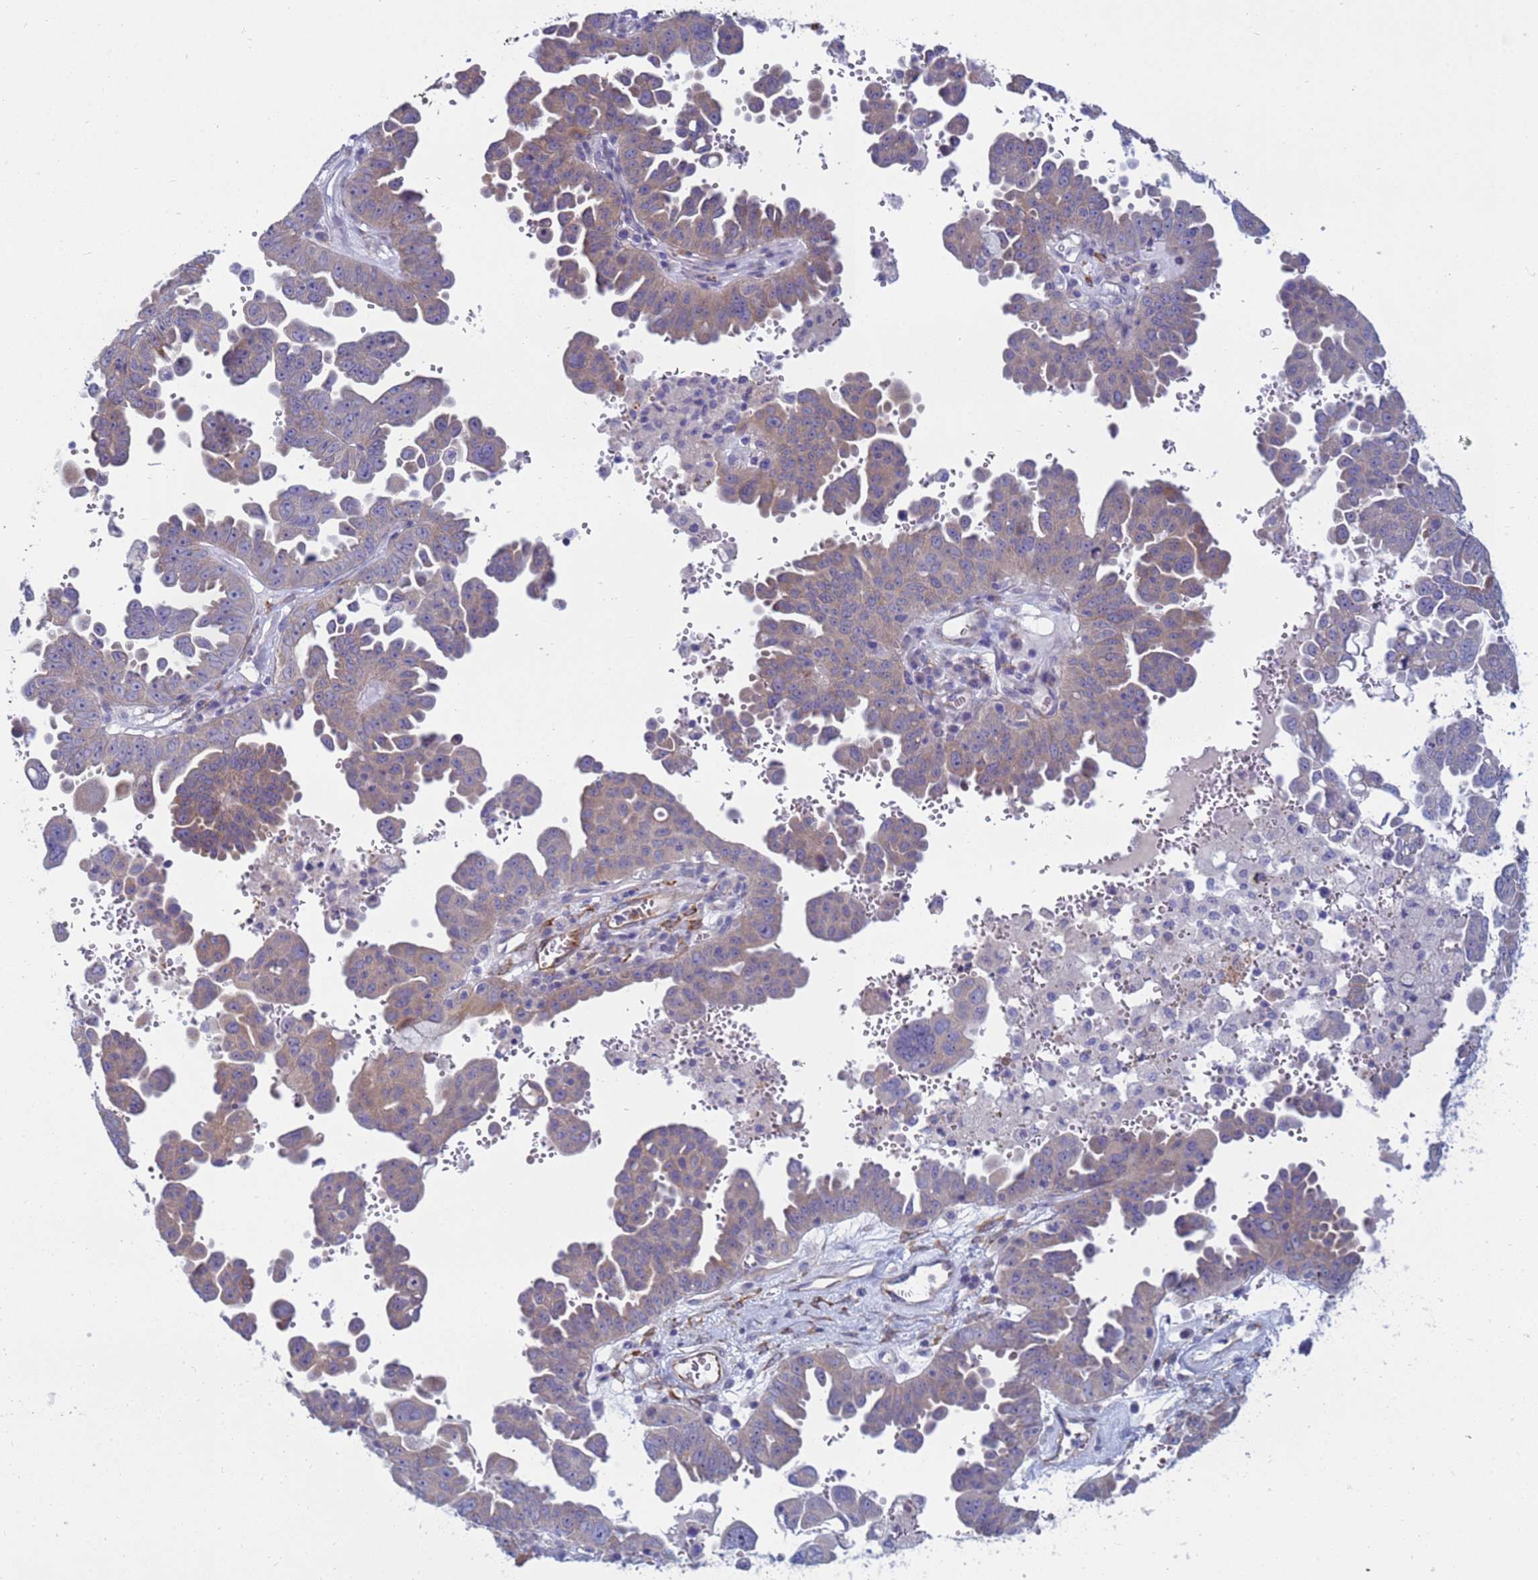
{"staining": {"intensity": "weak", "quantity": "25%-75%", "location": "cytoplasmic/membranous"}, "tissue": "ovarian cancer", "cell_type": "Tumor cells", "image_type": "cancer", "snomed": [{"axis": "morphology", "description": "Carcinoma, endometroid"}, {"axis": "topography", "description": "Ovary"}], "caption": "Immunohistochemistry (DAB) staining of ovarian cancer (endometroid carcinoma) displays weak cytoplasmic/membranous protein staining in approximately 25%-75% of tumor cells.", "gene": "TRPC6", "patient": {"sex": "female", "age": 62}}